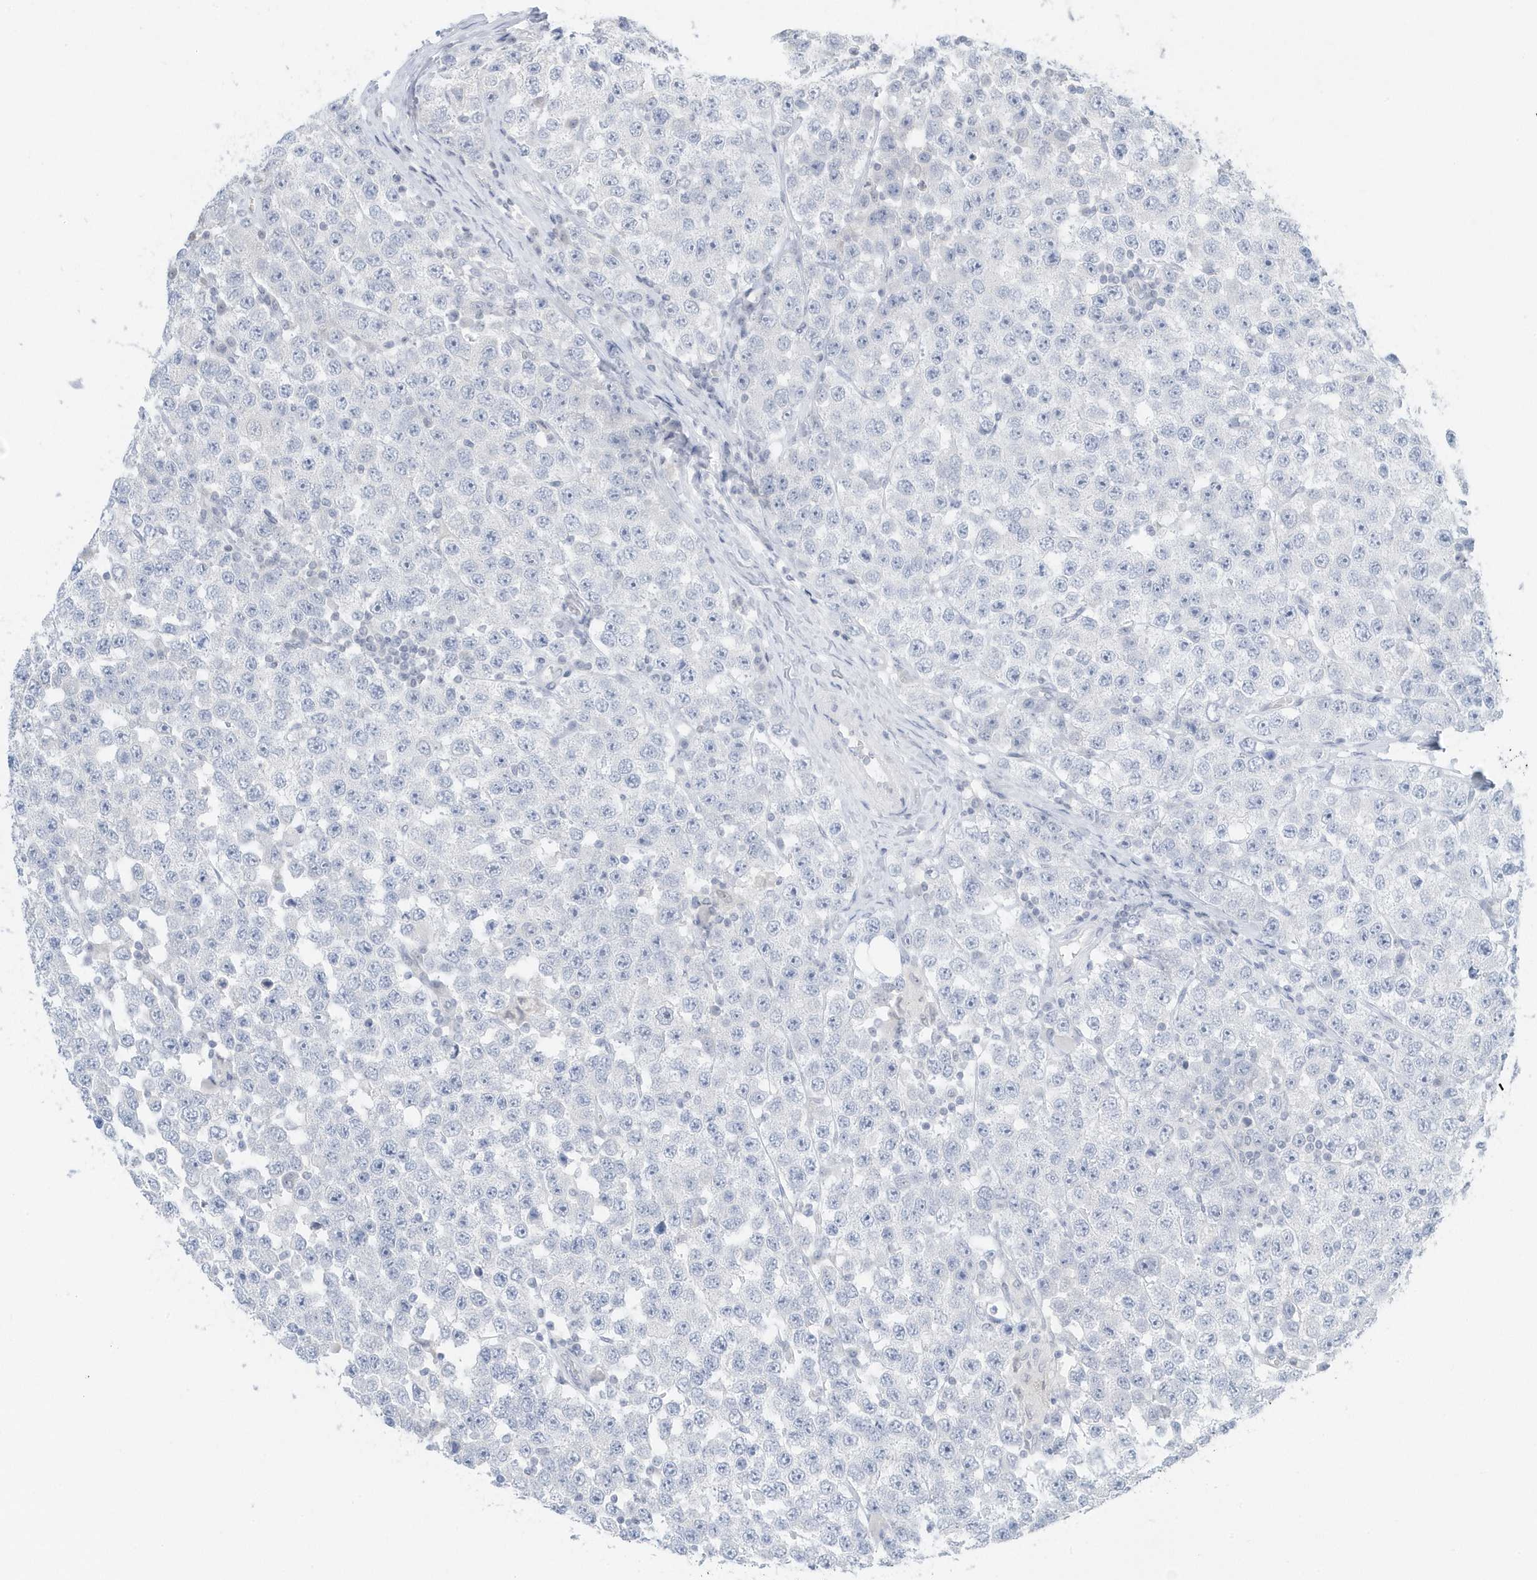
{"staining": {"intensity": "negative", "quantity": "none", "location": "none"}, "tissue": "testis cancer", "cell_type": "Tumor cells", "image_type": "cancer", "snomed": [{"axis": "morphology", "description": "Seminoma, NOS"}, {"axis": "topography", "description": "Testis"}], "caption": "A histopathology image of seminoma (testis) stained for a protein demonstrates no brown staining in tumor cells. (DAB (3,3'-diaminobenzidine) IHC, high magnification).", "gene": "ZNF740", "patient": {"sex": "male", "age": 28}}